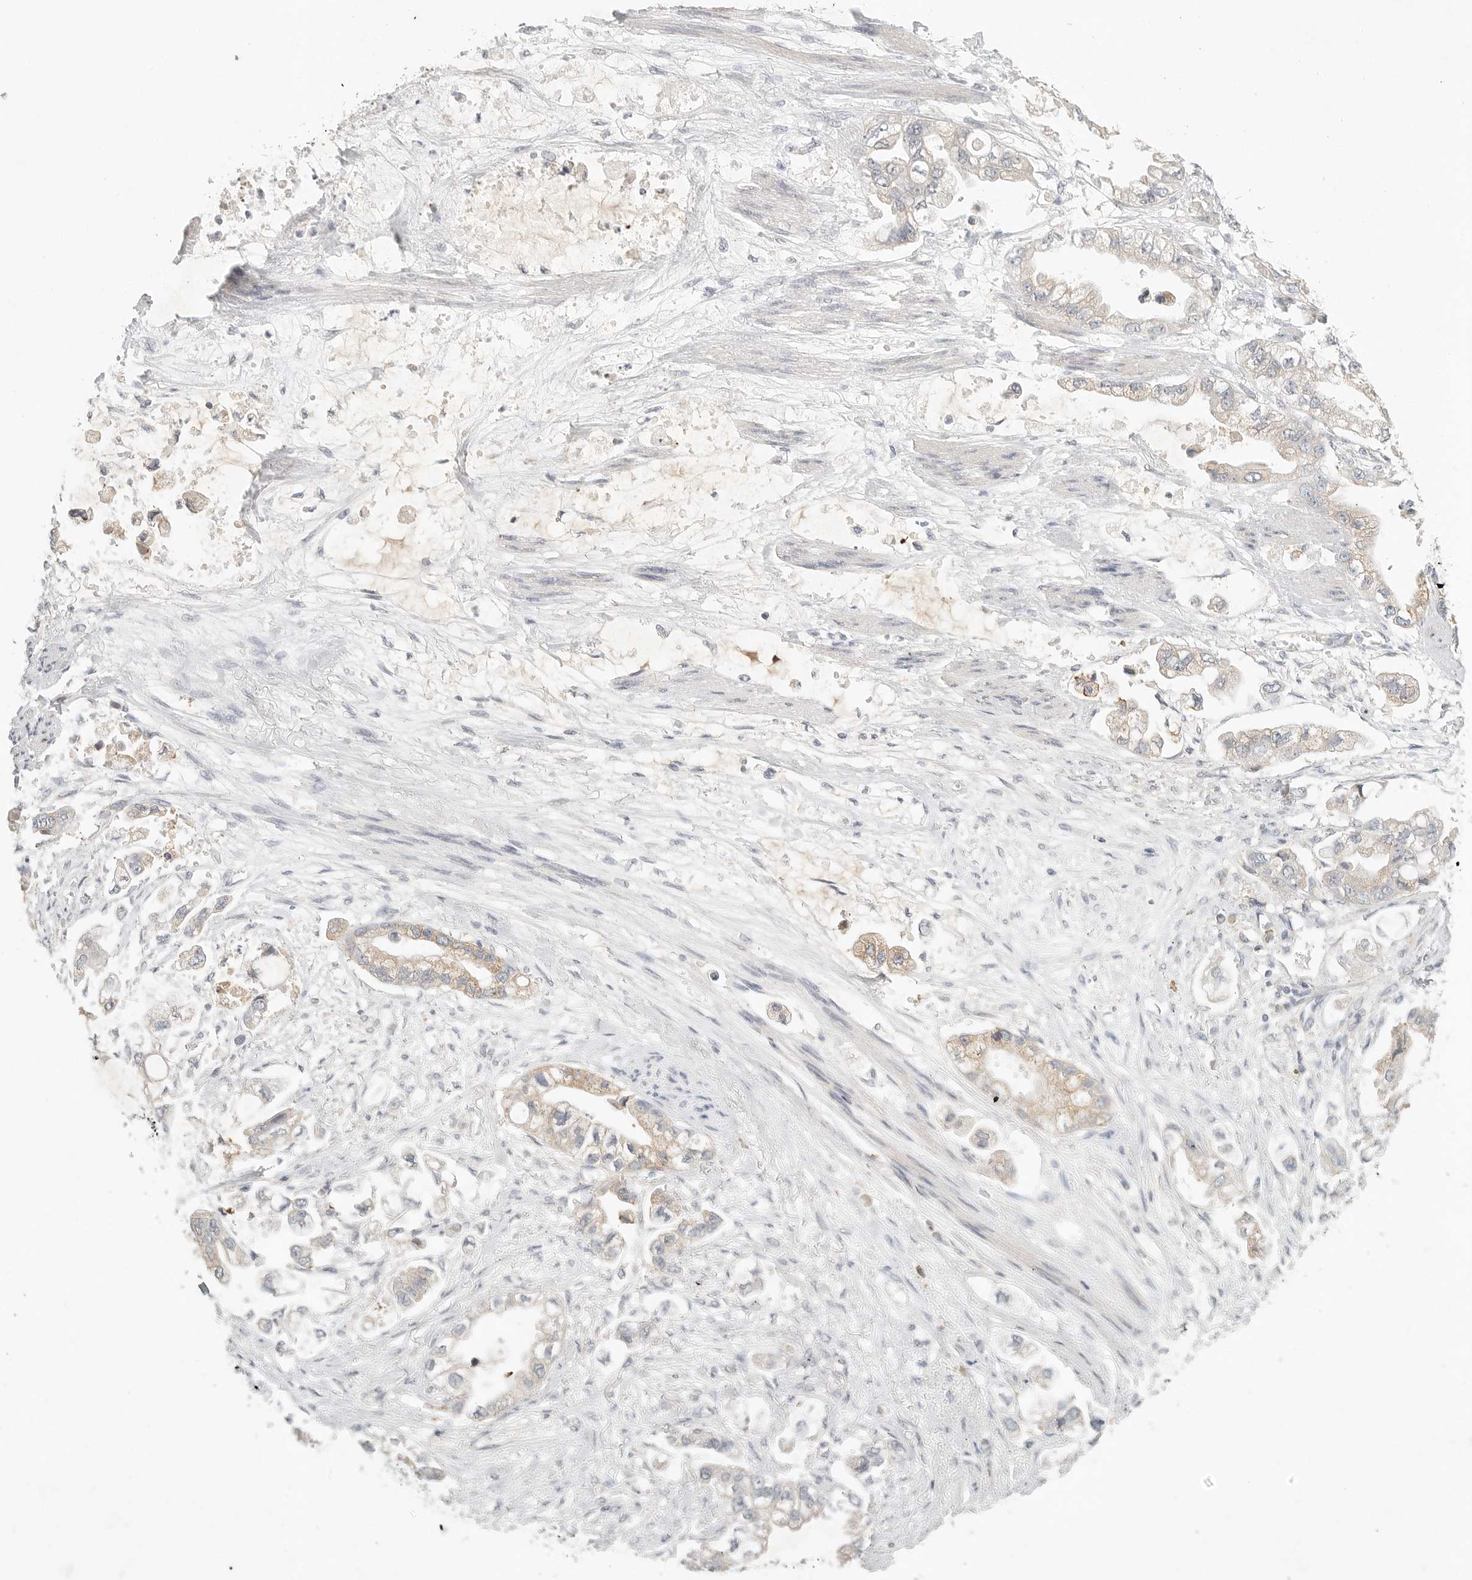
{"staining": {"intensity": "weak", "quantity": "25%-75%", "location": "cytoplasmic/membranous"}, "tissue": "stomach cancer", "cell_type": "Tumor cells", "image_type": "cancer", "snomed": [{"axis": "morphology", "description": "Adenocarcinoma, NOS"}, {"axis": "topography", "description": "Stomach"}], "caption": "Immunohistochemical staining of human stomach cancer reveals low levels of weak cytoplasmic/membranous protein expression in approximately 25%-75% of tumor cells.", "gene": "SLC25A36", "patient": {"sex": "male", "age": 62}}